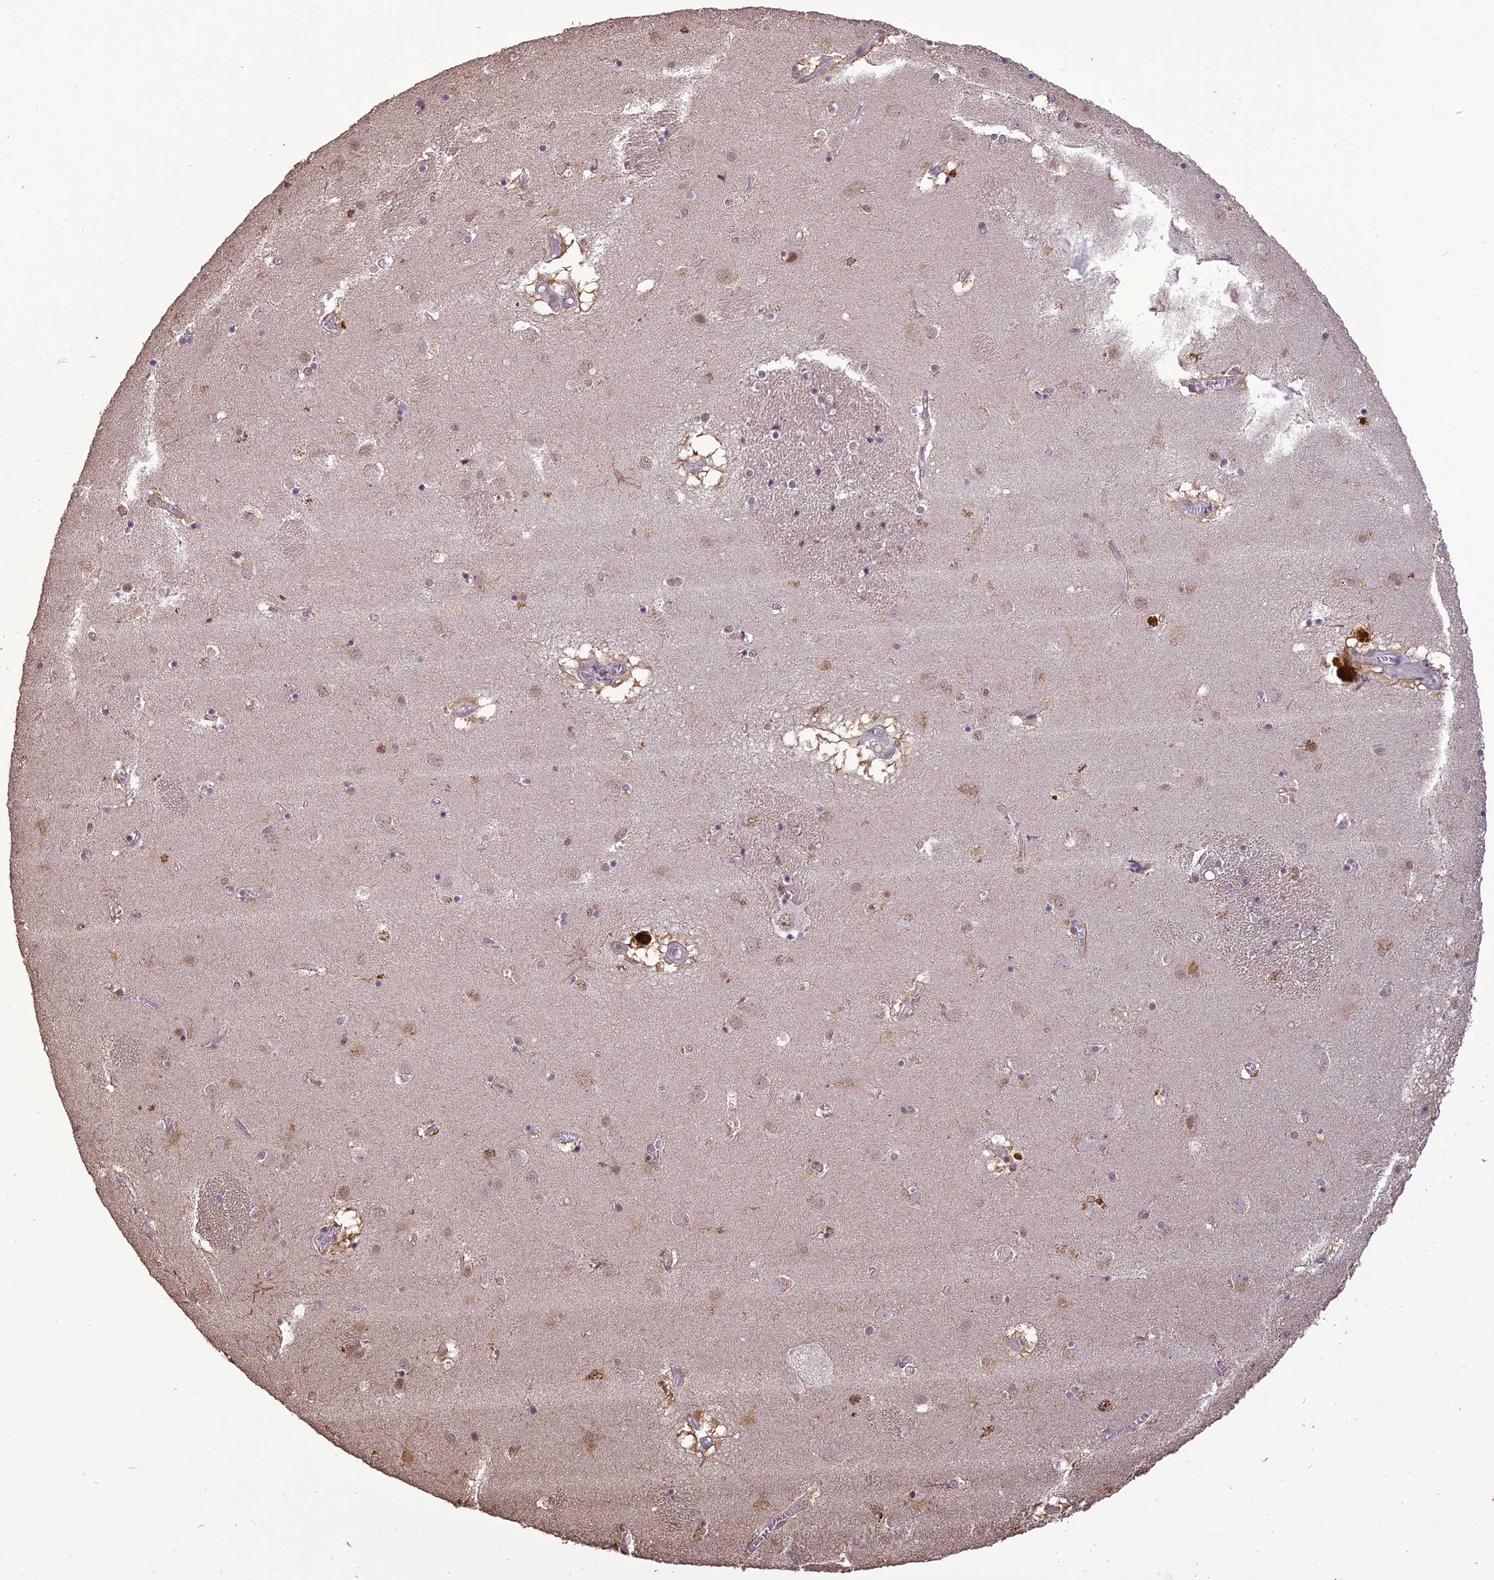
{"staining": {"intensity": "negative", "quantity": "none", "location": "none"}, "tissue": "caudate", "cell_type": "Glial cells", "image_type": "normal", "snomed": [{"axis": "morphology", "description": "Normal tissue, NOS"}, {"axis": "topography", "description": "Lateral ventricle wall"}], "caption": "A high-resolution image shows immunohistochemistry (IHC) staining of normal caudate, which reveals no significant staining in glial cells.", "gene": "TIGD7", "patient": {"sex": "male", "age": 70}}